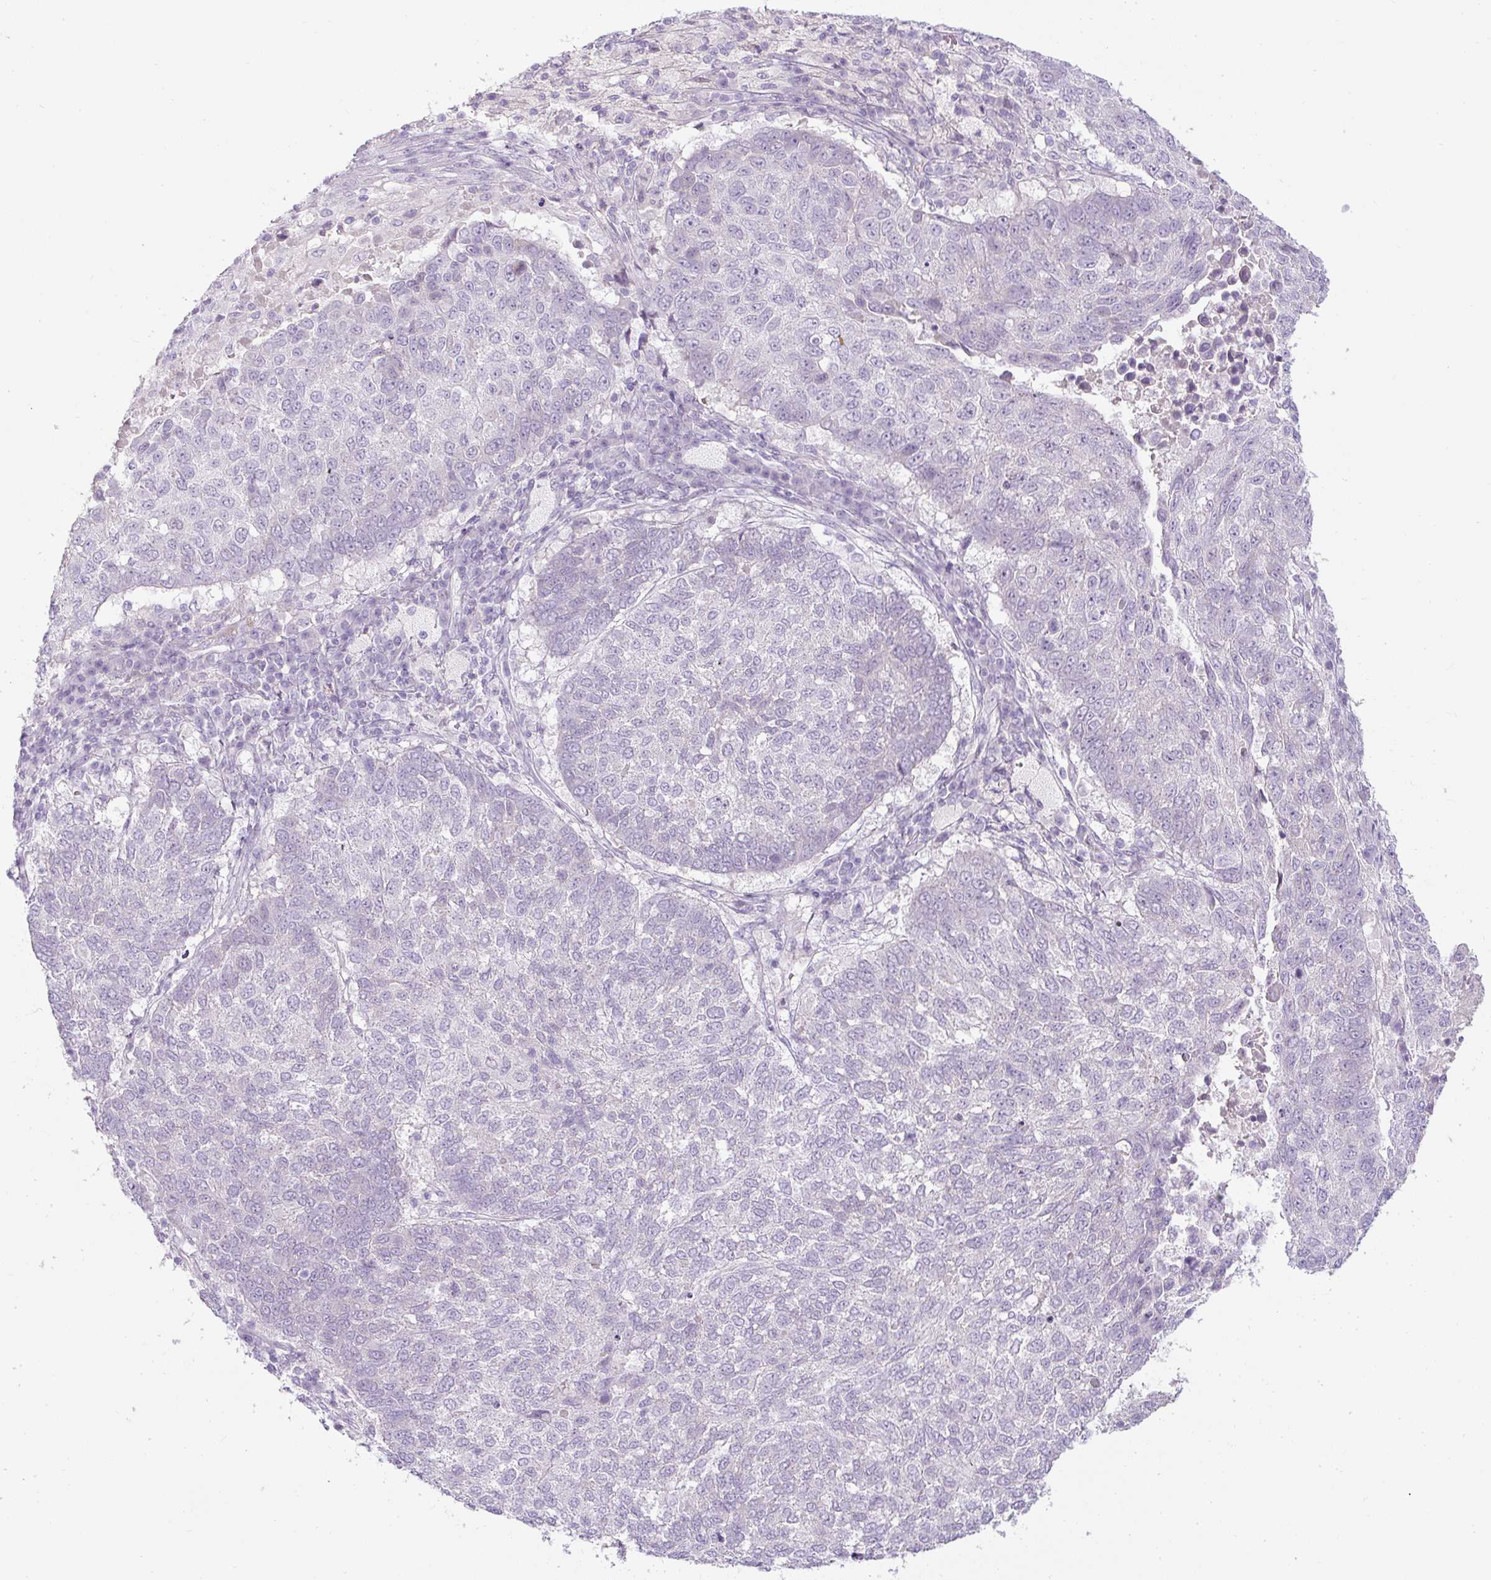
{"staining": {"intensity": "negative", "quantity": "none", "location": "none"}, "tissue": "lung cancer", "cell_type": "Tumor cells", "image_type": "cancer", "snomed": [{"axis": "morphology", "description": "Squamous cell carcinoma, NOS"}, {"axis": "topography", "description": "Lung"}], "caption": "Photomicrograph shows no protein positivity in tumor cells of squamous cell carcinoma (lung) tissue.", "gene": "FGFBP3", "patient": {"sex": "male", "age": 73}}